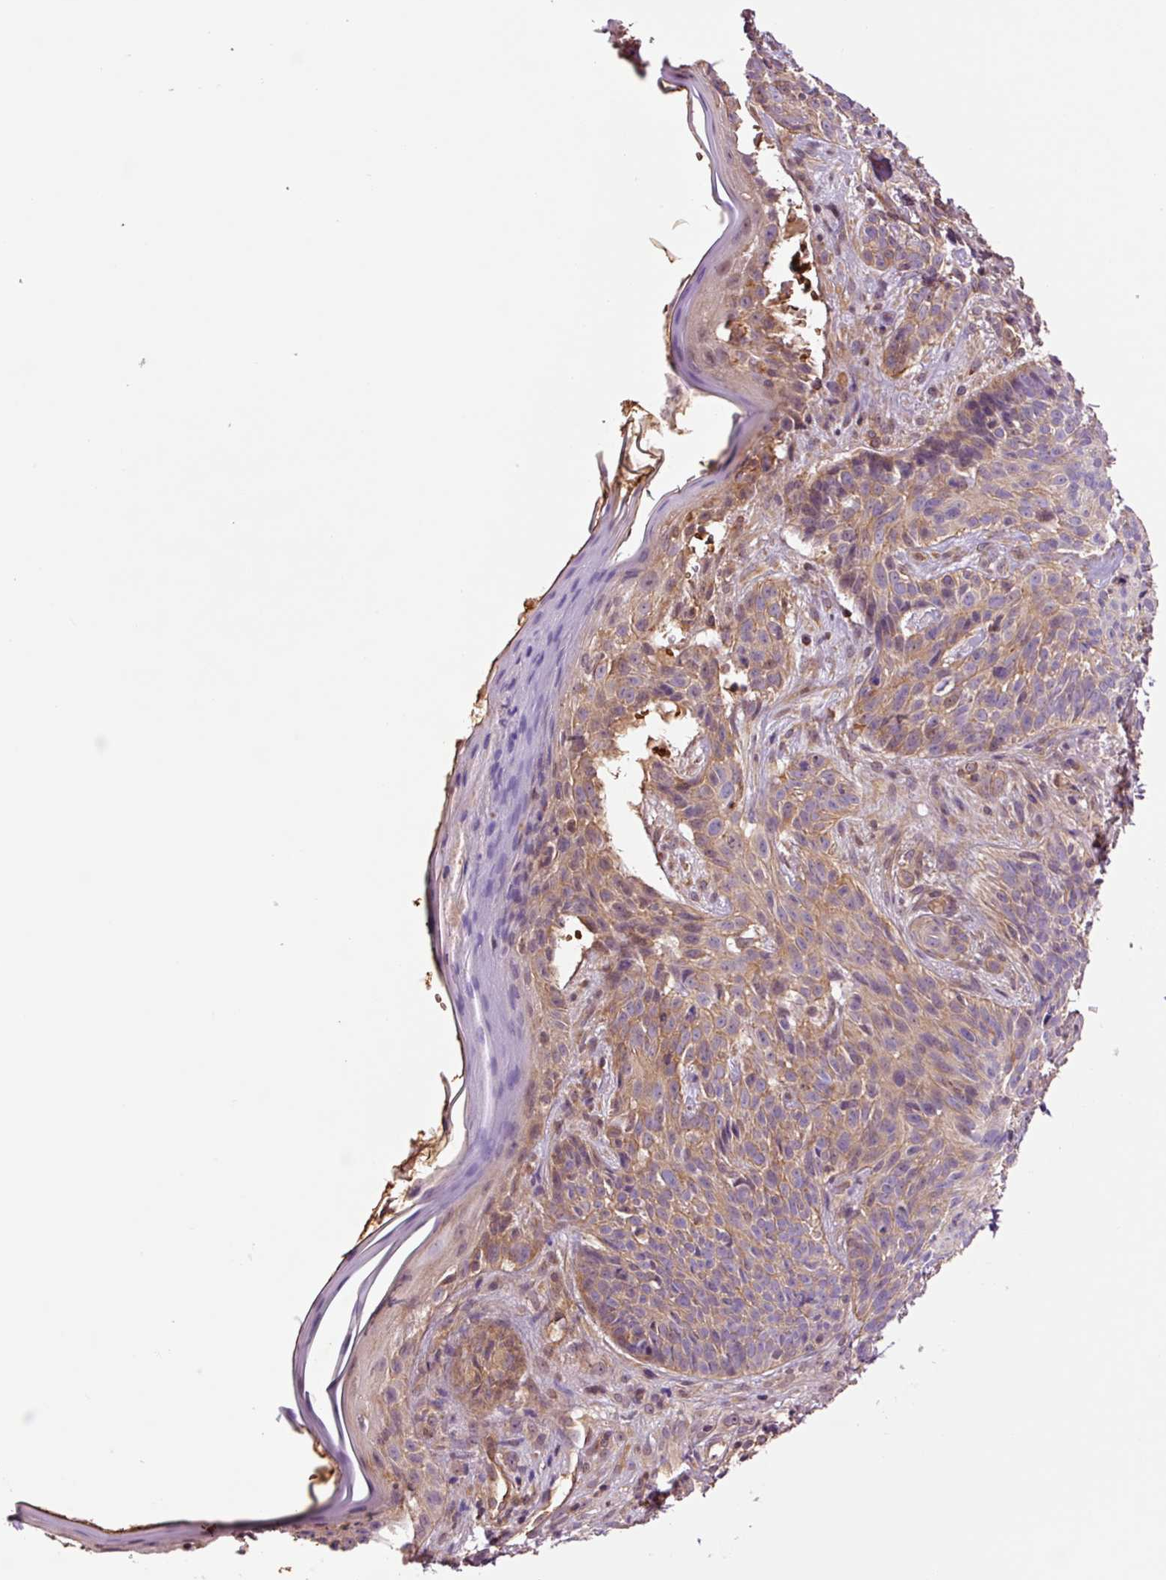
{"staining": {"intensity": "moderate", "quantity": ">75%", "location": "cytoplasmic/membranous"}, "tissue": "skin cancer", "cell_type": "Tumor cells", "image_type": "cancer", "snomed": [{"axis": "morphology", "description": "Basal cell carcinoma"}, {"axis": "topography", "description": "Skin"}], "caption": "Skin cancer was stained to show a protein in brown. There is medium levels of moderate cytoplasmic/membranous expression in approximately >75% of tumor cells.", "gene": "TMEM235", "patient": {"sex": "male", "age": 70}}